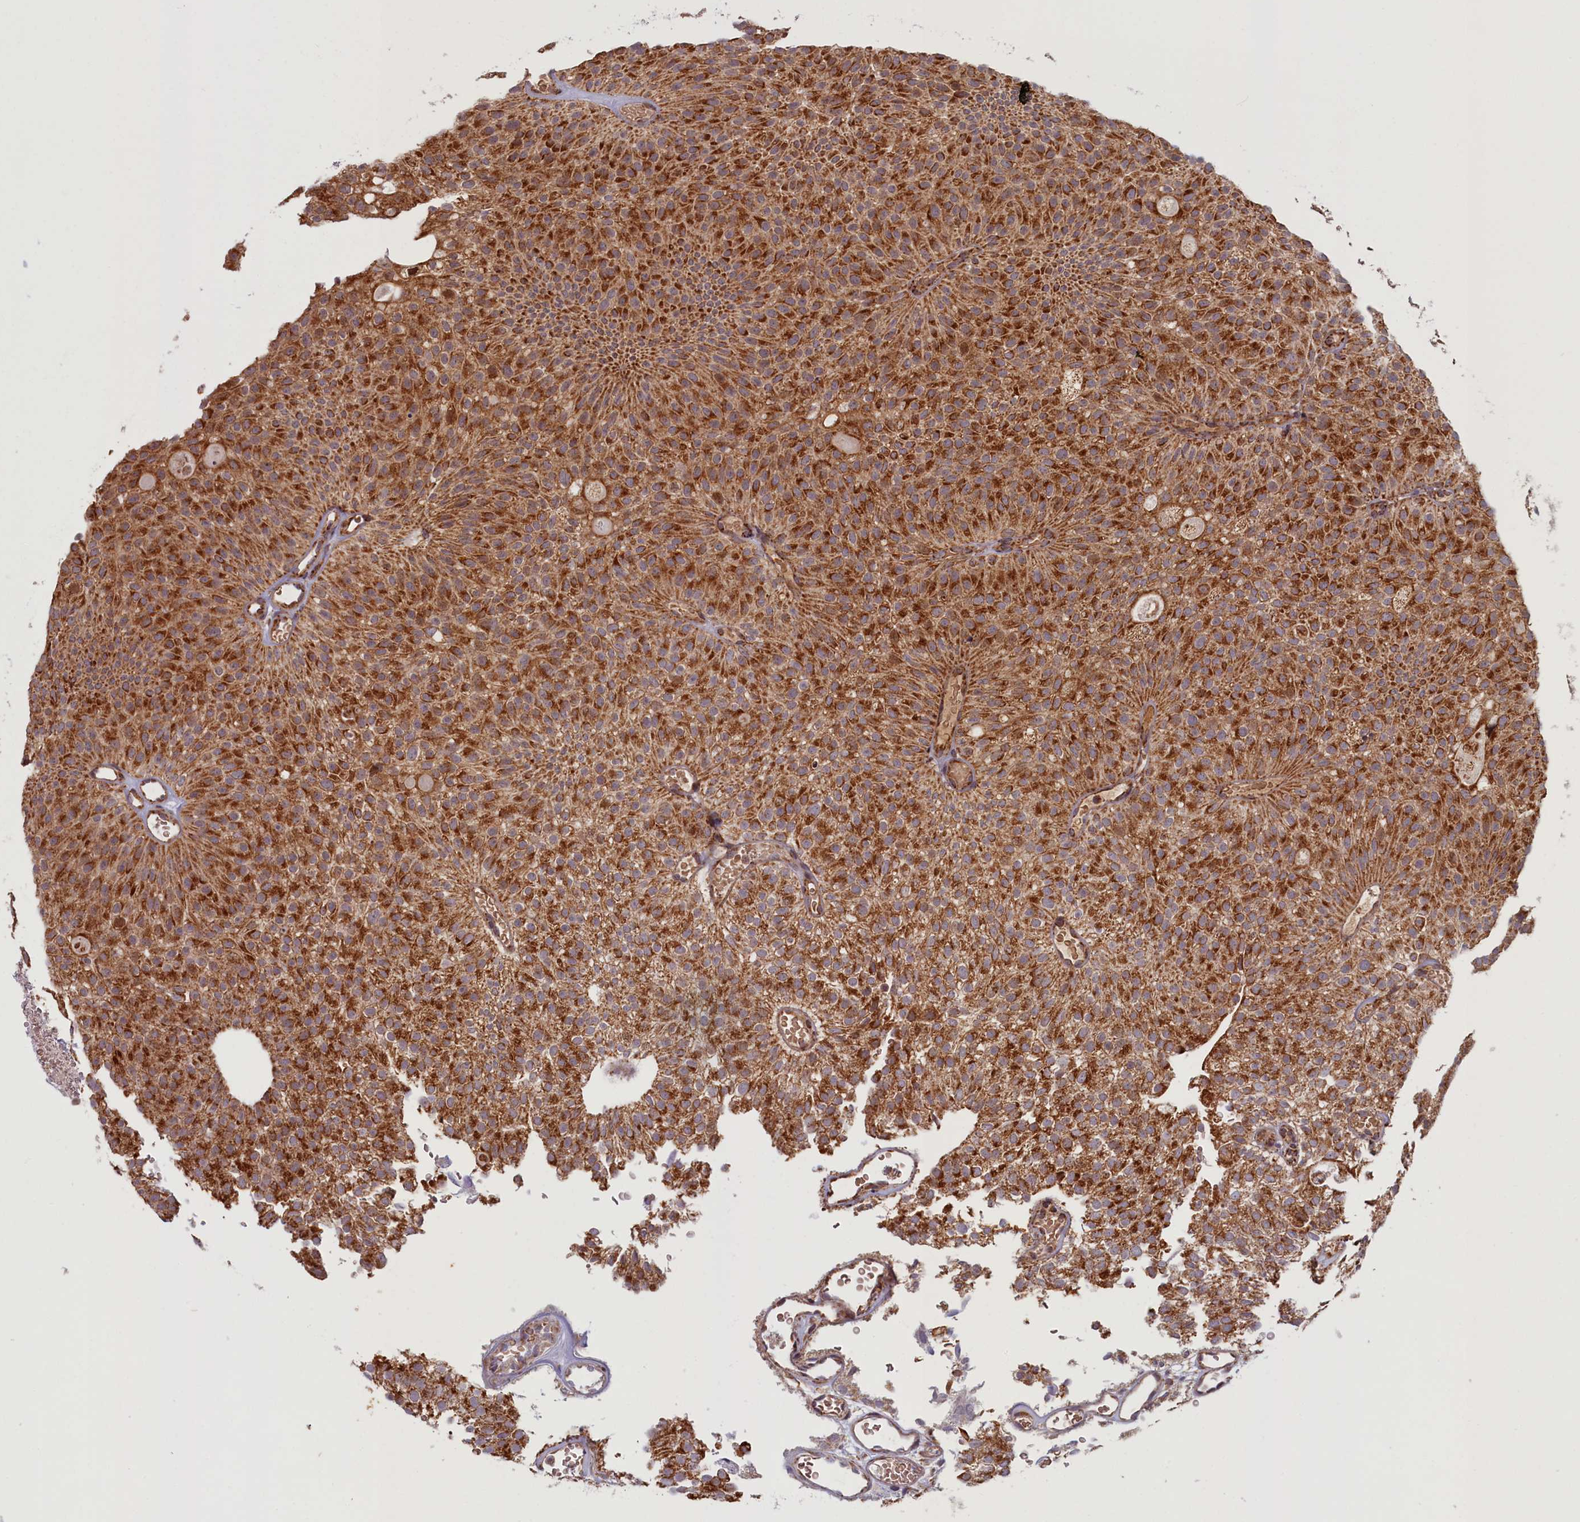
{"staining": {"intensity": "strong", "quantity": ">75%", "location": "cytoplasmic/membranous"}, "tissue": "urothelial cancer", "cell_type": "Tumor cells", "image_type": "cancer", "snomed": [{"axis": "morphology", "description": "Urothelial carcinoma, Low grade"}, {"axis": "topography", "description": "Urinary bladder"}], "caption": "Urothelial cancer tissue reveals strong cytoplasmic/membranous expression in approximately >75% of tumor cells, visualized by immunohistochemistry. The protein of interest is stained brown, and the nuclei are stained in blue (DAB IHC with brightfield microscopy, high magnification).", "gene": "PLA2G10", "patient": {"sex": "male", "age": 78}}